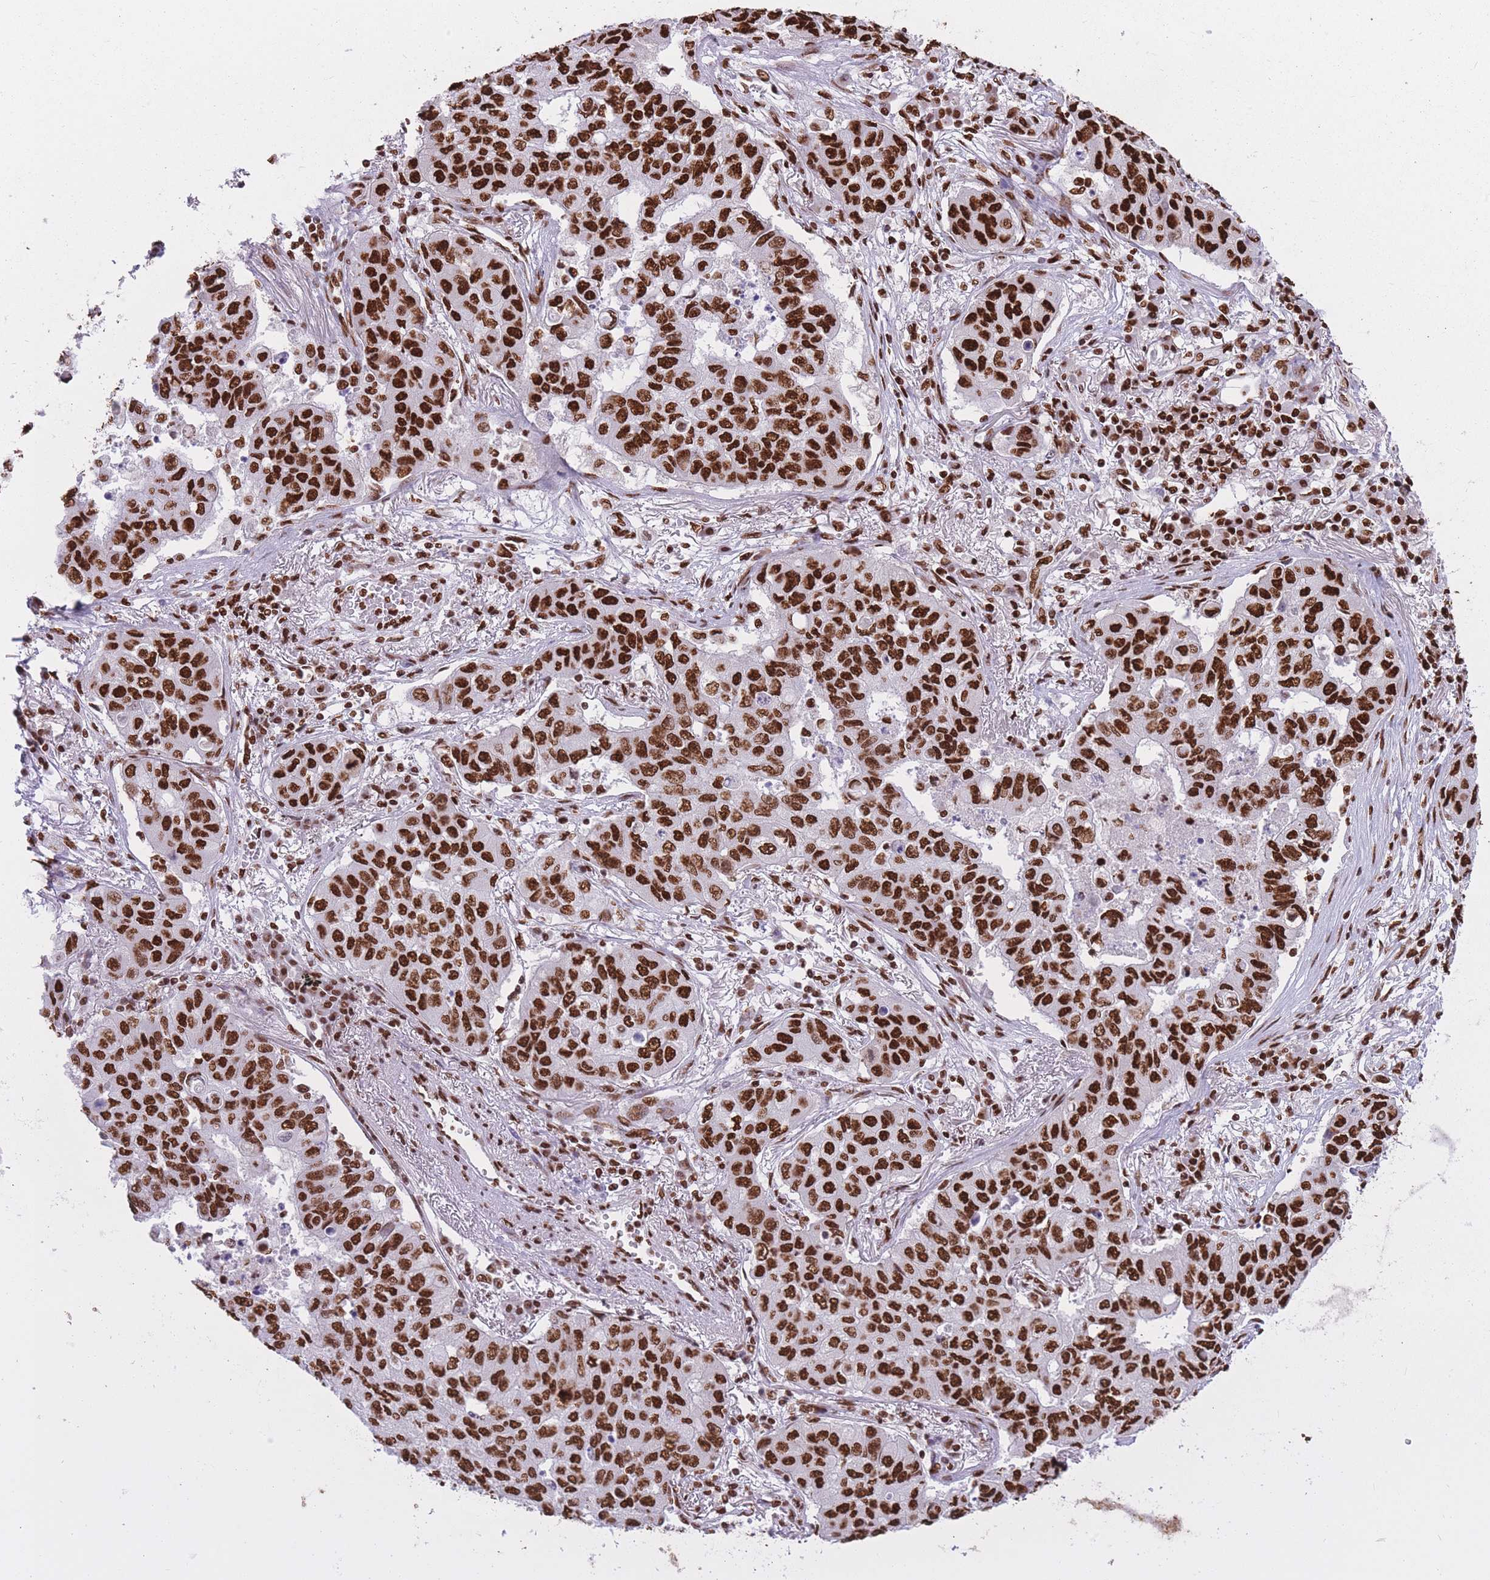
{"staining": {"intensity": "strong", "quantity": ">75%", "location": "nuclear"}, "tissue": "lung cancer", "cell_type": "Tumor cells", "image_type": "cancer", "snomed": [{"axis": "morphology", "description": "Squamous cell carcinoma, NOS"}, {"axis": "topography", "description": "Lung"}], "caption": "The image reveals immunohistochemical staining of lung cancer. There is strong nuclear staining is present in approximately >75% of tumor cells.", "gene": "HNRNPUL1", "patient": {"sex": "male", "age": 74}}